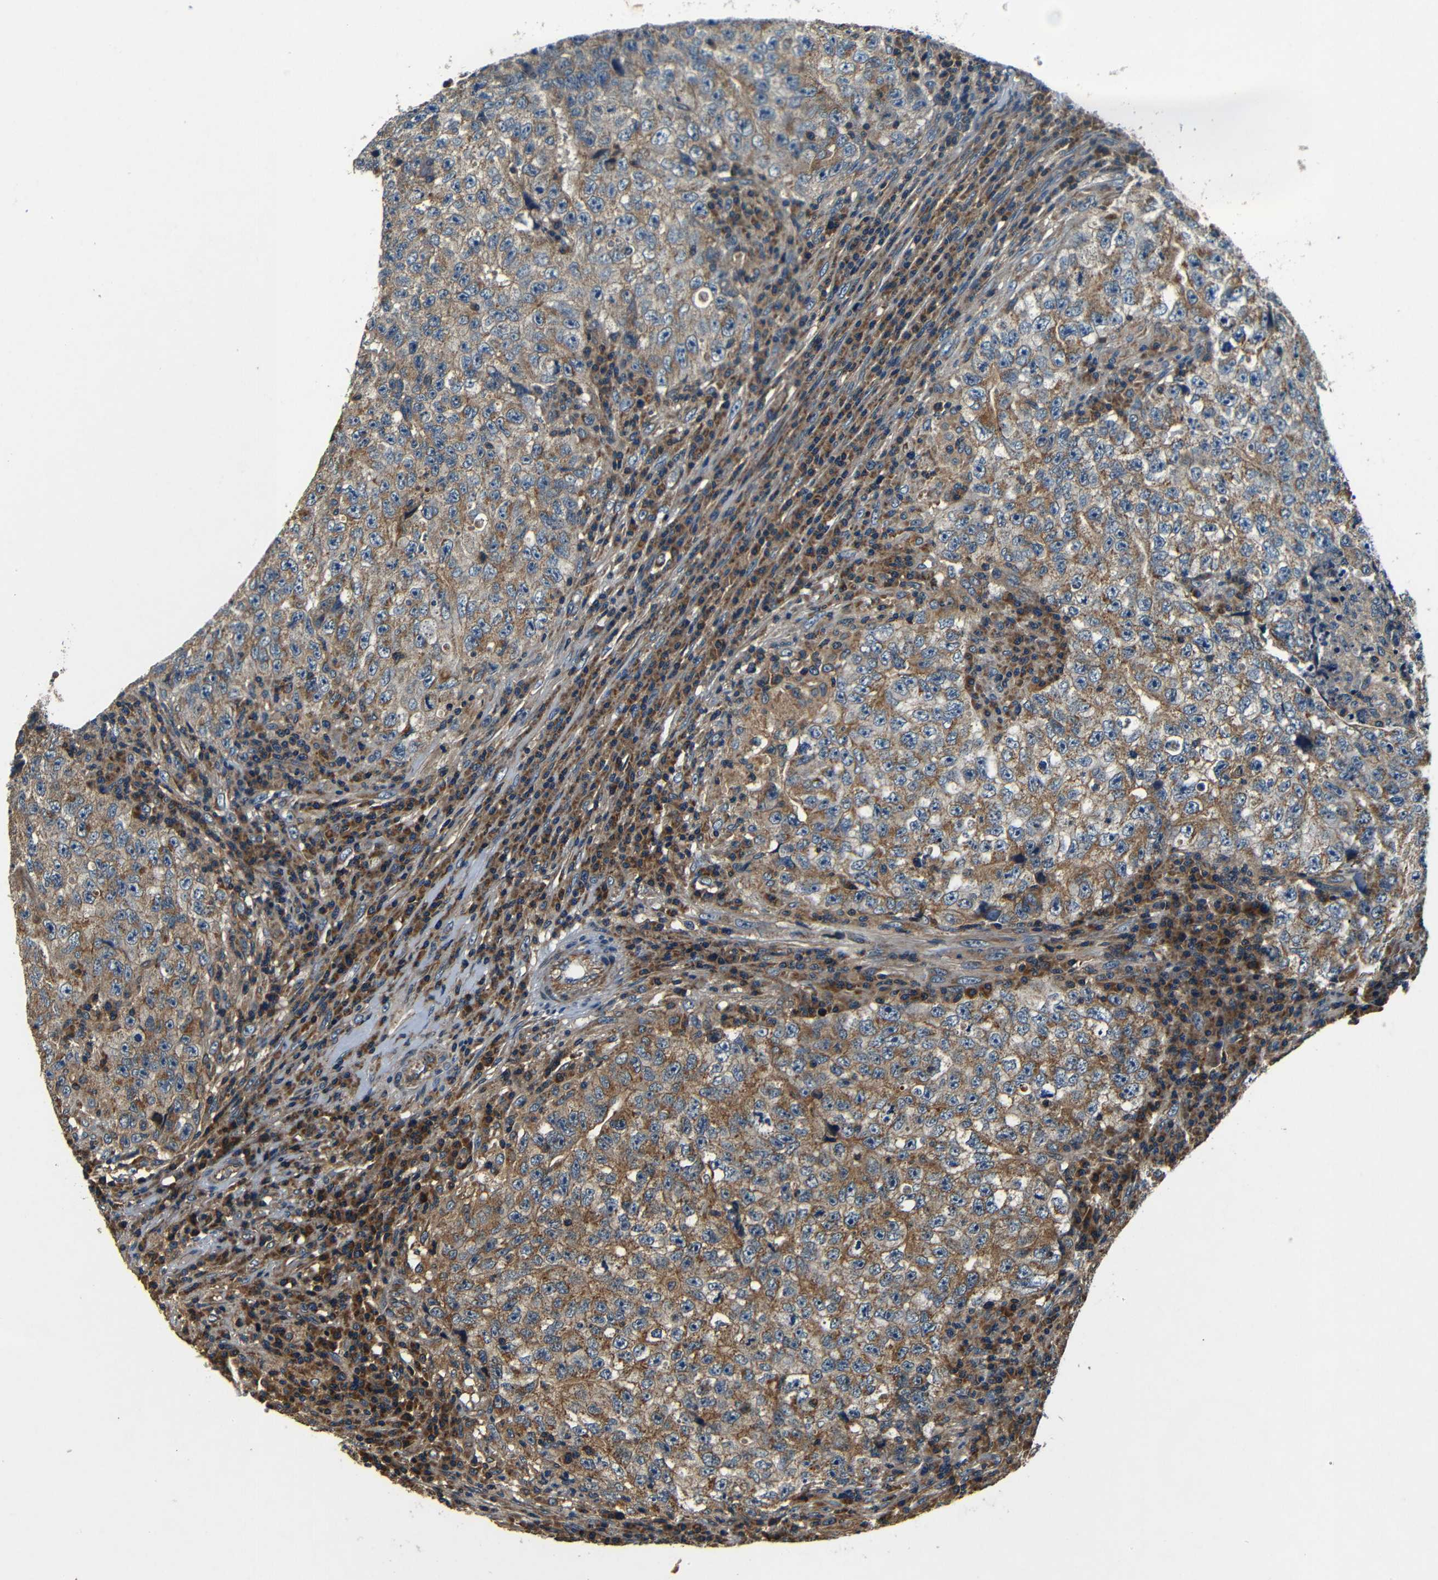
{"staining": {"intensity": "moderate", "quantity": ">75%", "location": "cytoplasmic/membranous"}, "tissue": "testis cancer", "cell_type": "Tumor cells", "image_type": "cancer", "snomed": [{"axis": "morphology", "description": "Necrosis, NOS"}, {"axis": "morphology", "description": "Carcinoma, Embryonal, NOS"}, {"axis": "topography", "description": "Testis"}], "caption": "Protein staining demonstrates moderate cytoplasmic/membranous staining in about >75% of tumor cells in testis cancer.", "gene": "MTX1", "patient": {"sex": "male", "age": 19}}